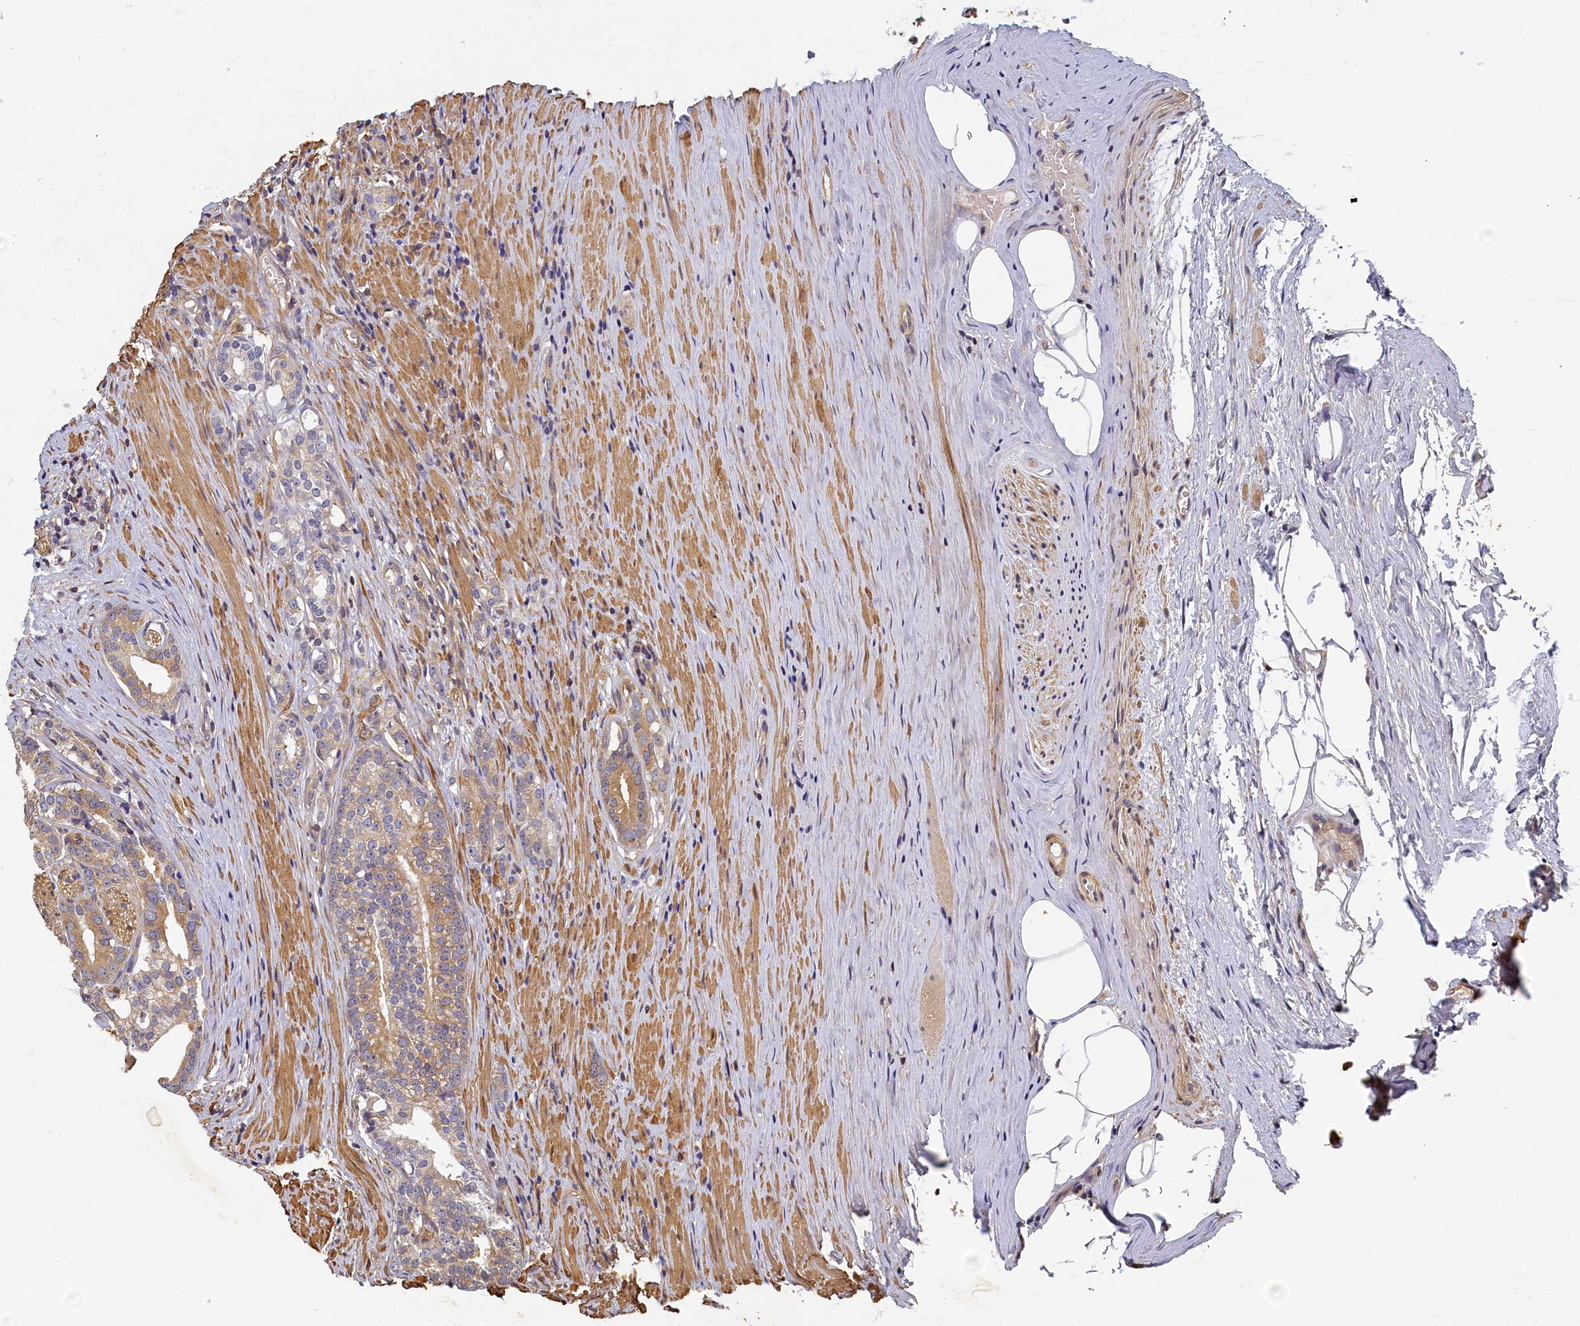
{"staining": {"intensity": "moderate", "quantity": "<25%", "location": "cytoplasmic/membranous"}, "tissue": "prostate cancer", "cell_type": "Tumor cells", "image_type": "cancer", "snomed": [{"axis": "morphology", "description": "Adenocarcinoma, Low grade"}, {"axis": "topography", "description": "Prostate"}], "caption": "IHC (DAB) staining of prostate cancer reveals moderate cytoplasmic/membranous protein staining in approximately <25% of tumor cells.", "gene": "TBCB", "patient": {"sex": "male", "age": 71}}